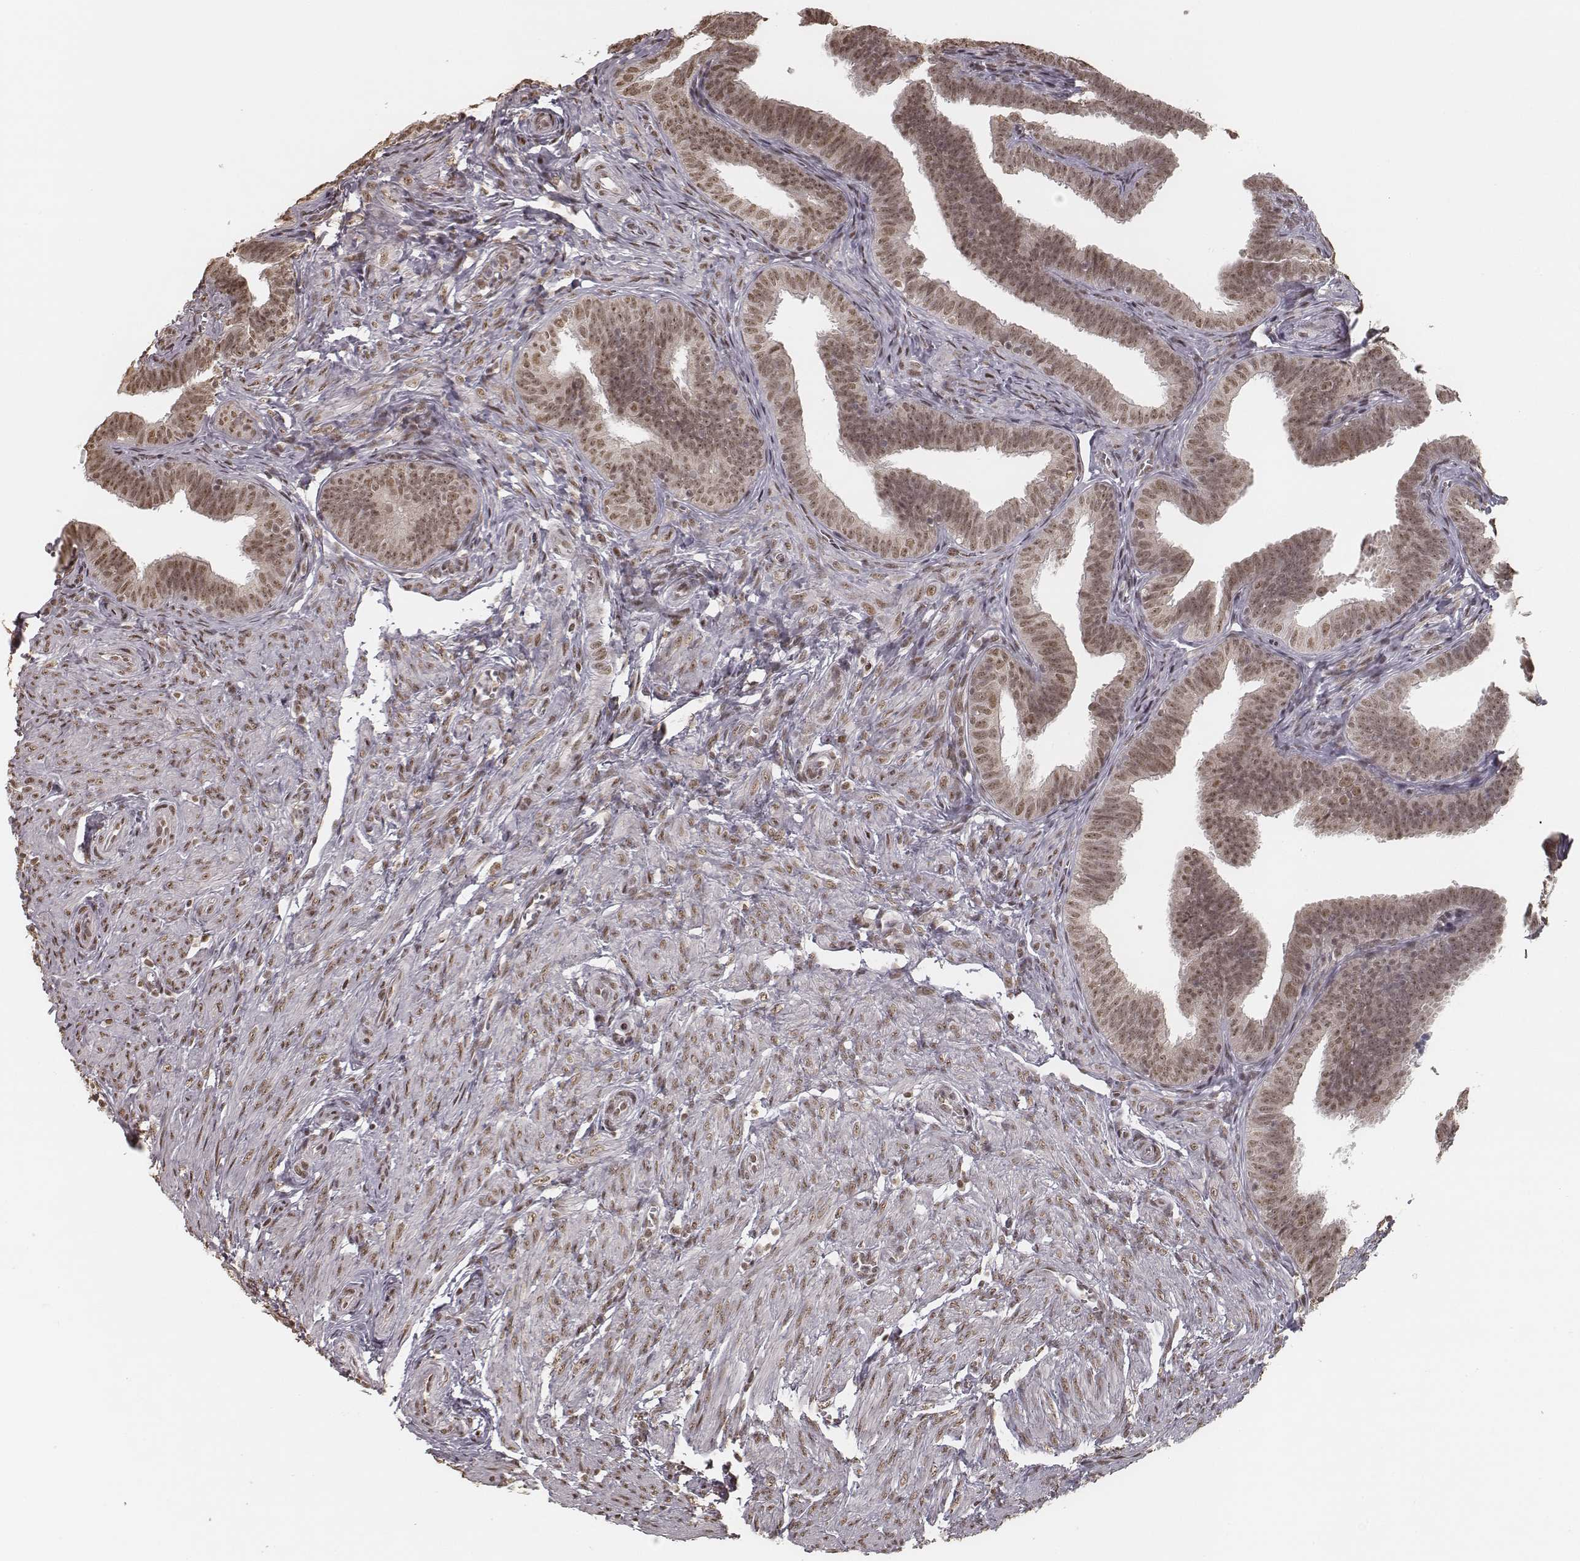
{"staining": {"intensity": "moderate", "quantity": ">75%", "location": "nuclear"}, "tissue": "fallopian tube", "cell_type": "Glandular cells", "image_type": "normal", "snomed": [{"axis": "morphology", "description": "Normal tissue, NOS"}, {"axis": "topography", "description": "Fallopian tube"}], "caption": "IHC image of benign fallopian tube stained for a protein (brown), which demonstrates medium levels of moderate nuclear positivity in about >75% of glandular cells.", "gene": "HMGA2", "patient": {"sex": "female", "age": 25}}